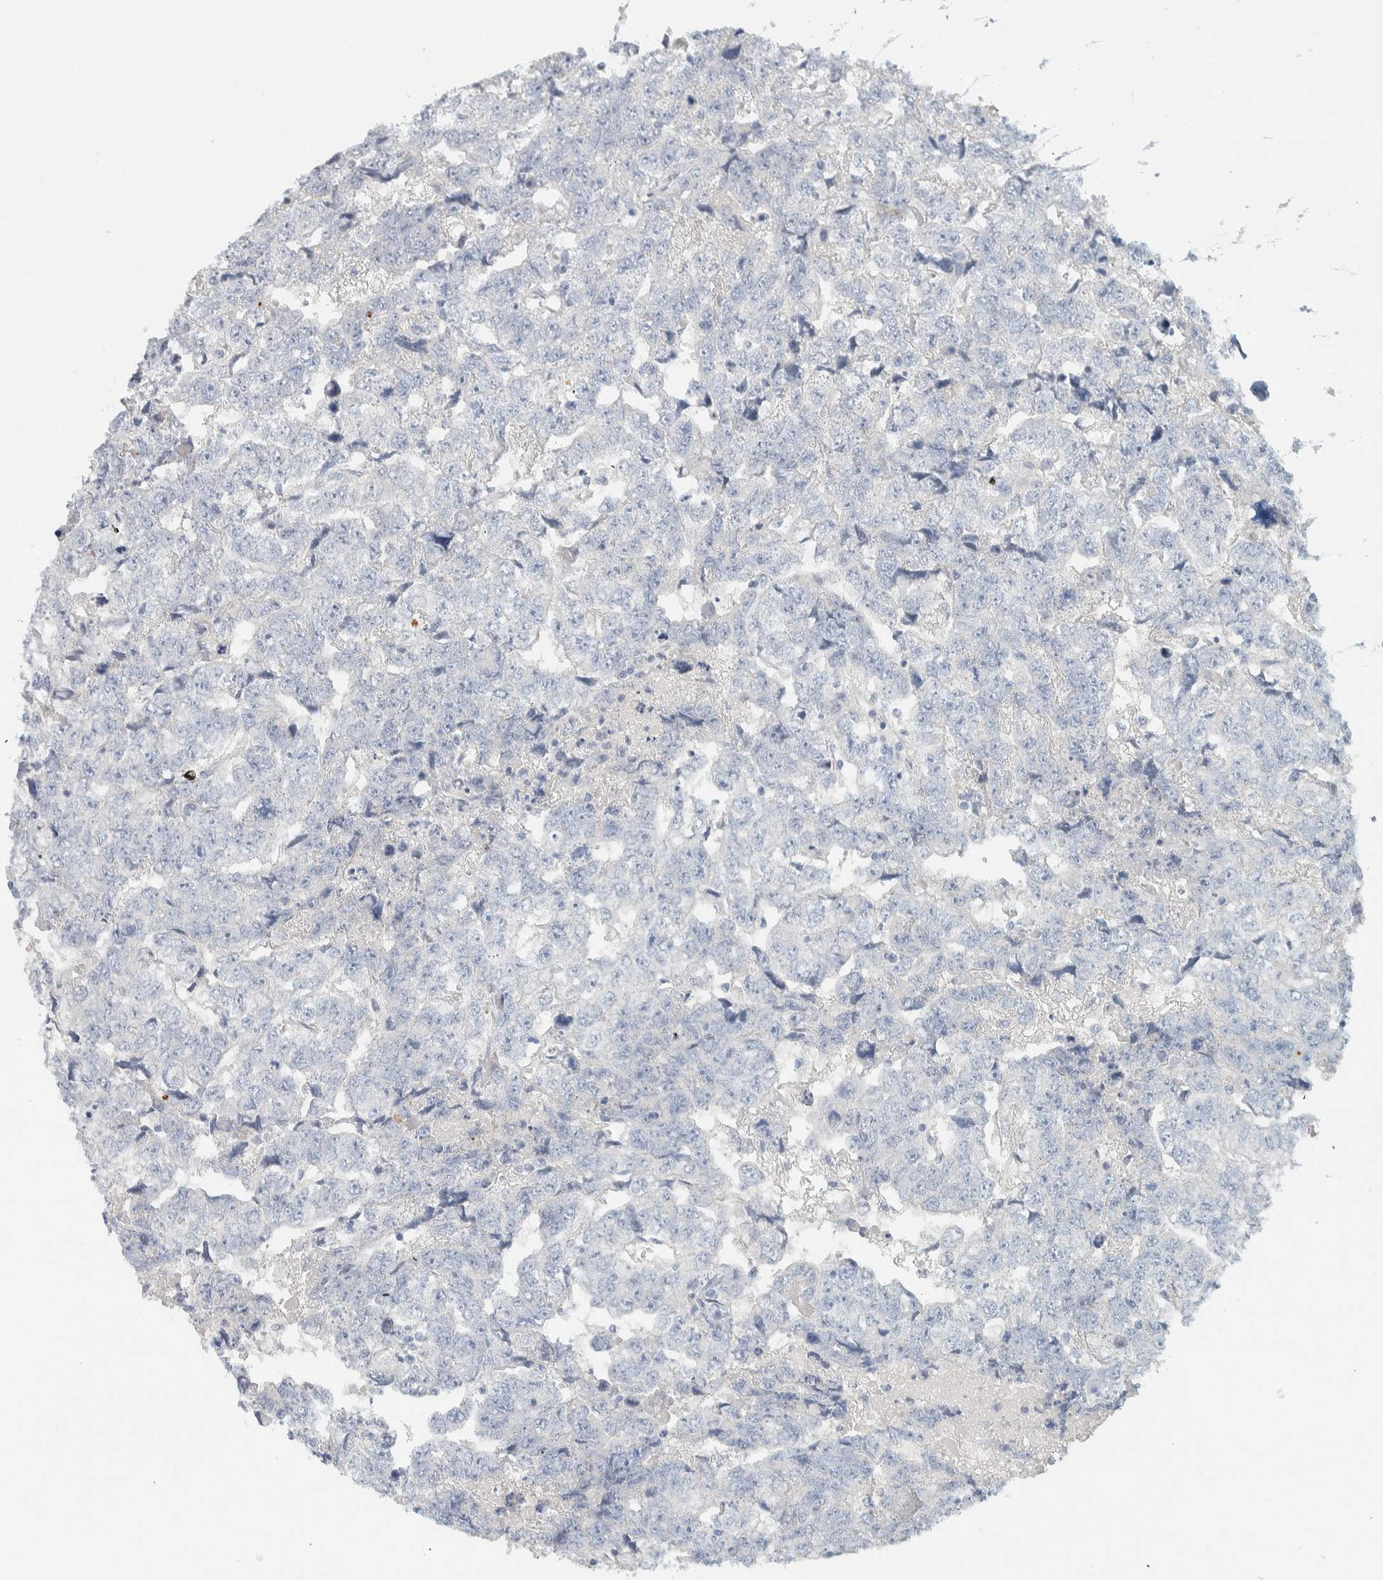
{"staining": {"intensity": "negative", "quantity": "none", "location": "none"}, "tissue": "testis cancer", "cell_type": "Tumor cells", "image_type": "cancer", "snomed": [{"axis": "morphology", "description": "Carcinoma, Embryonal, NOS"}, {"axis": "topography", "description": "Testis"}], "caption": "IHC photomicrograph of neoplastic tissue: testis cancer stained with DAB displays no significant protein staining in tumor cells. Brightfield microscopy of immunohistochemistry (IHC) stained with DAB (3,3'-diaminobenzidine) (brown) and hematoxylin (blue), captured at high magnification.", "gene": "ALOX12B", "patient": {"sex": "male", "age": 36}}